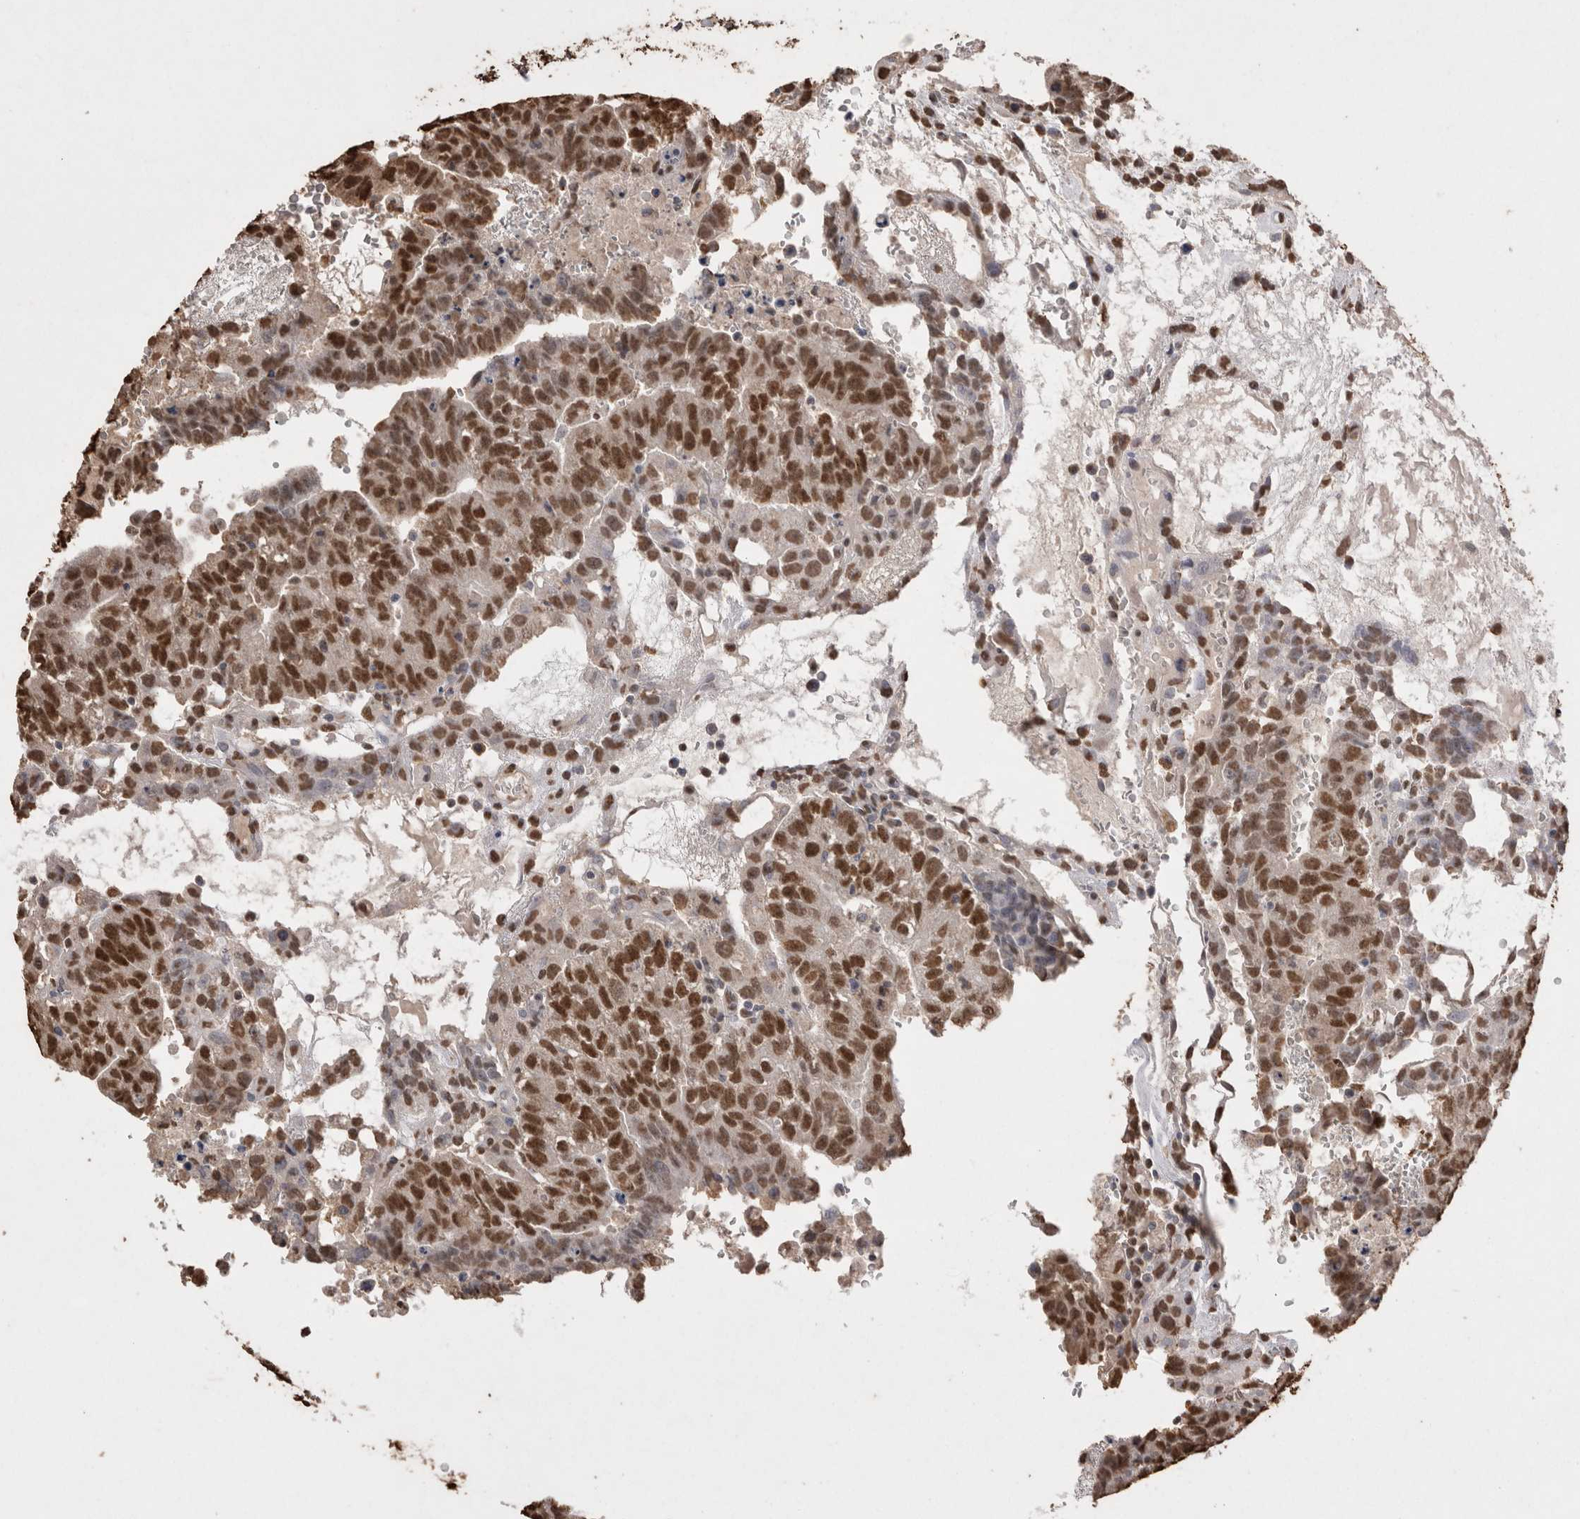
{"staining": {"intensity": "strong", "quantity": ">75%", "location": "nuclear"}, "tissue": "testis cancer", "cell_type": "Tumor cells", "image_type": "cancer", "snomed": [{"axis": "morphology", "description": "Seminoma, NOS"}, {"axis": "morphology", "description": "Carcinoma, Embryonal, NOS"}, {"axis": "topography", "description": "Testis"}], "caption": "Testis cancer stained with a brown dye reveals strong nuclear positive expression in approximately >75% of tumor cells.", "gene": "POU5F1", "patient": {"sex": "male", "age": 52}}